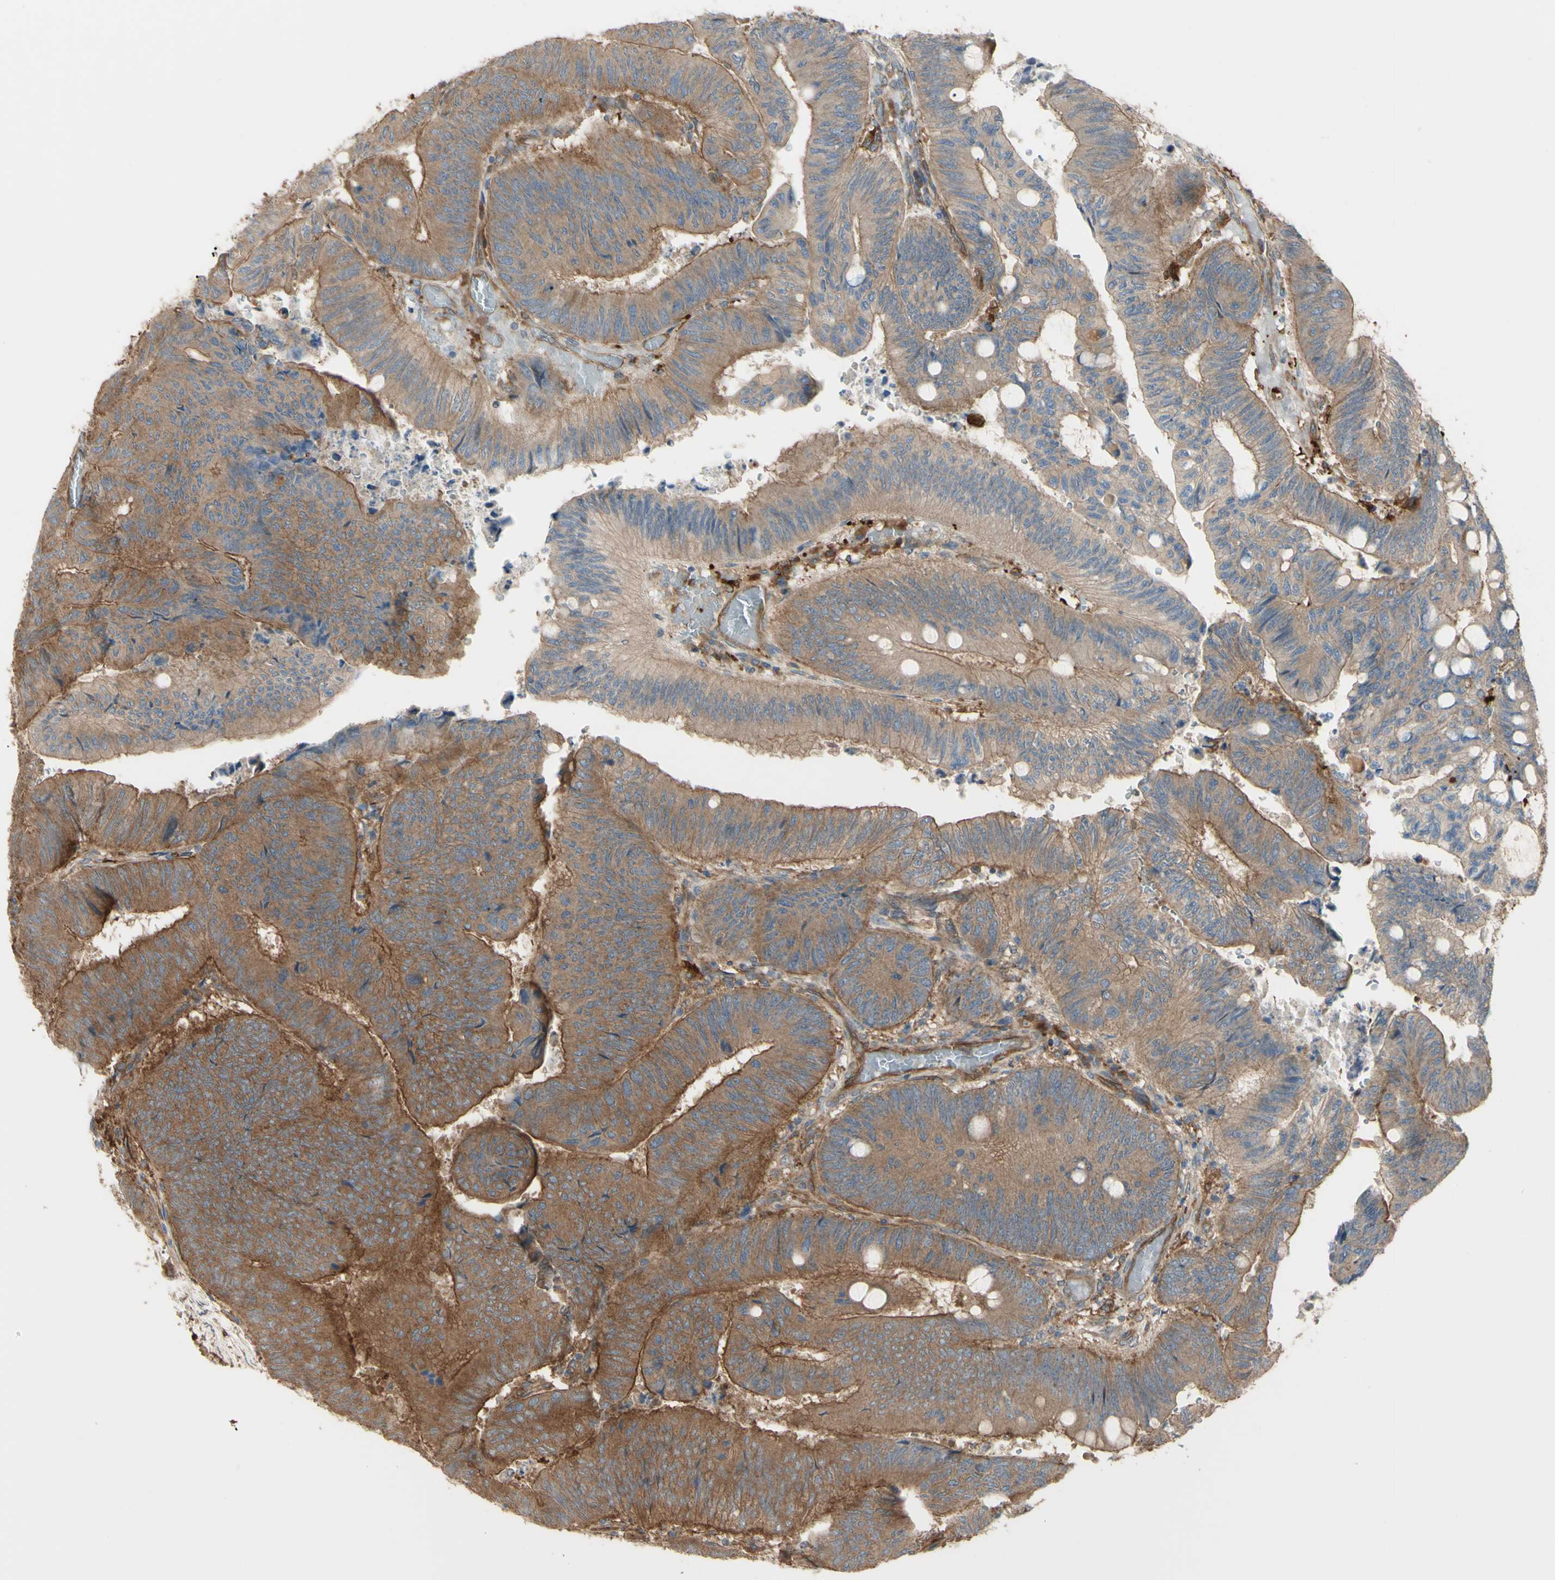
{"staining": {"intensity": "moderate", "quantity": ">75%", "location": "cytoplasmic/membranous"}, "tissue": "colorectal cancer", "cell_type": "Tumor cells", "image_type": "cancer", "snomed": [{"axis": "morphology", "description": "Normal tissue, NOS"}, {"axis": "morphology", "description": "Adenocarcinoma, NOS"}, {"axis": "topography", "description": "Rectum"}, {"axis": "topography", "description": "Peripheral nerve tissue"}], "caption": "DAB immunohistochemical staining of colorectal cancer displays moderate cytoplasmic/membranous protein expression in approximately >75% of tumor cells.", "gene": "PTPN12", "patient": {"sex": "male", "age": 92}}